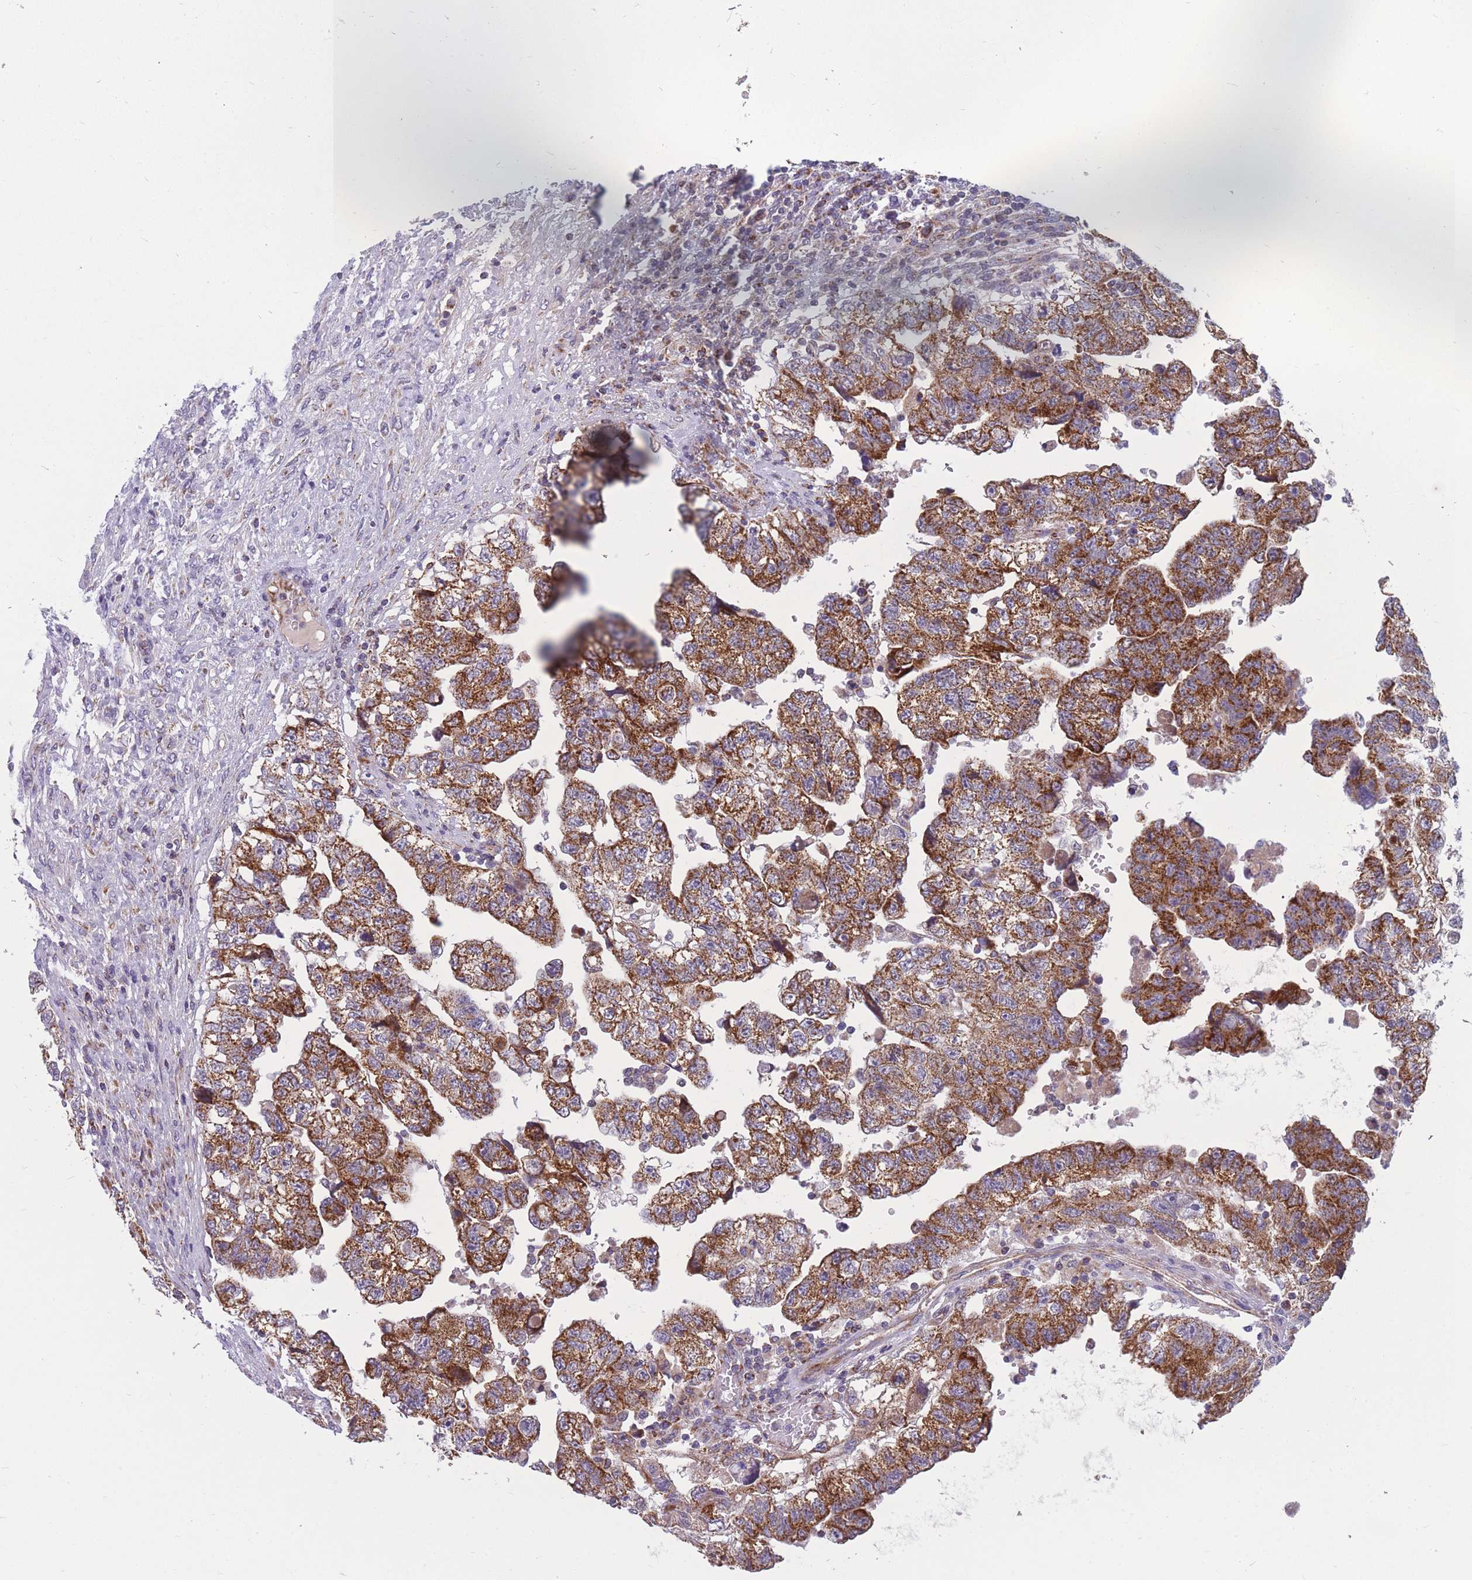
{"staining": {"intensity": "strong", "quantity": ">75%", "location": "cytoplasmic/membranous"}, "tissue": "testis cancer", "cell_type": "Tumor cells", "image_type": "cancer", "snomed": [{"axis": "morphology", "description": "Carcinoma, Embryonal, NOS"}, {"axis": "topography", "description": "Testis"}], "caption": "Testis cancer (embryonal carcinoma) stained for a protein (brown) shows strong cytoplasmic/membranous positive staining in about >75% of tumor cells.", "gene": "MRPS11", "patient": {"sex": "male", "age": 36}}